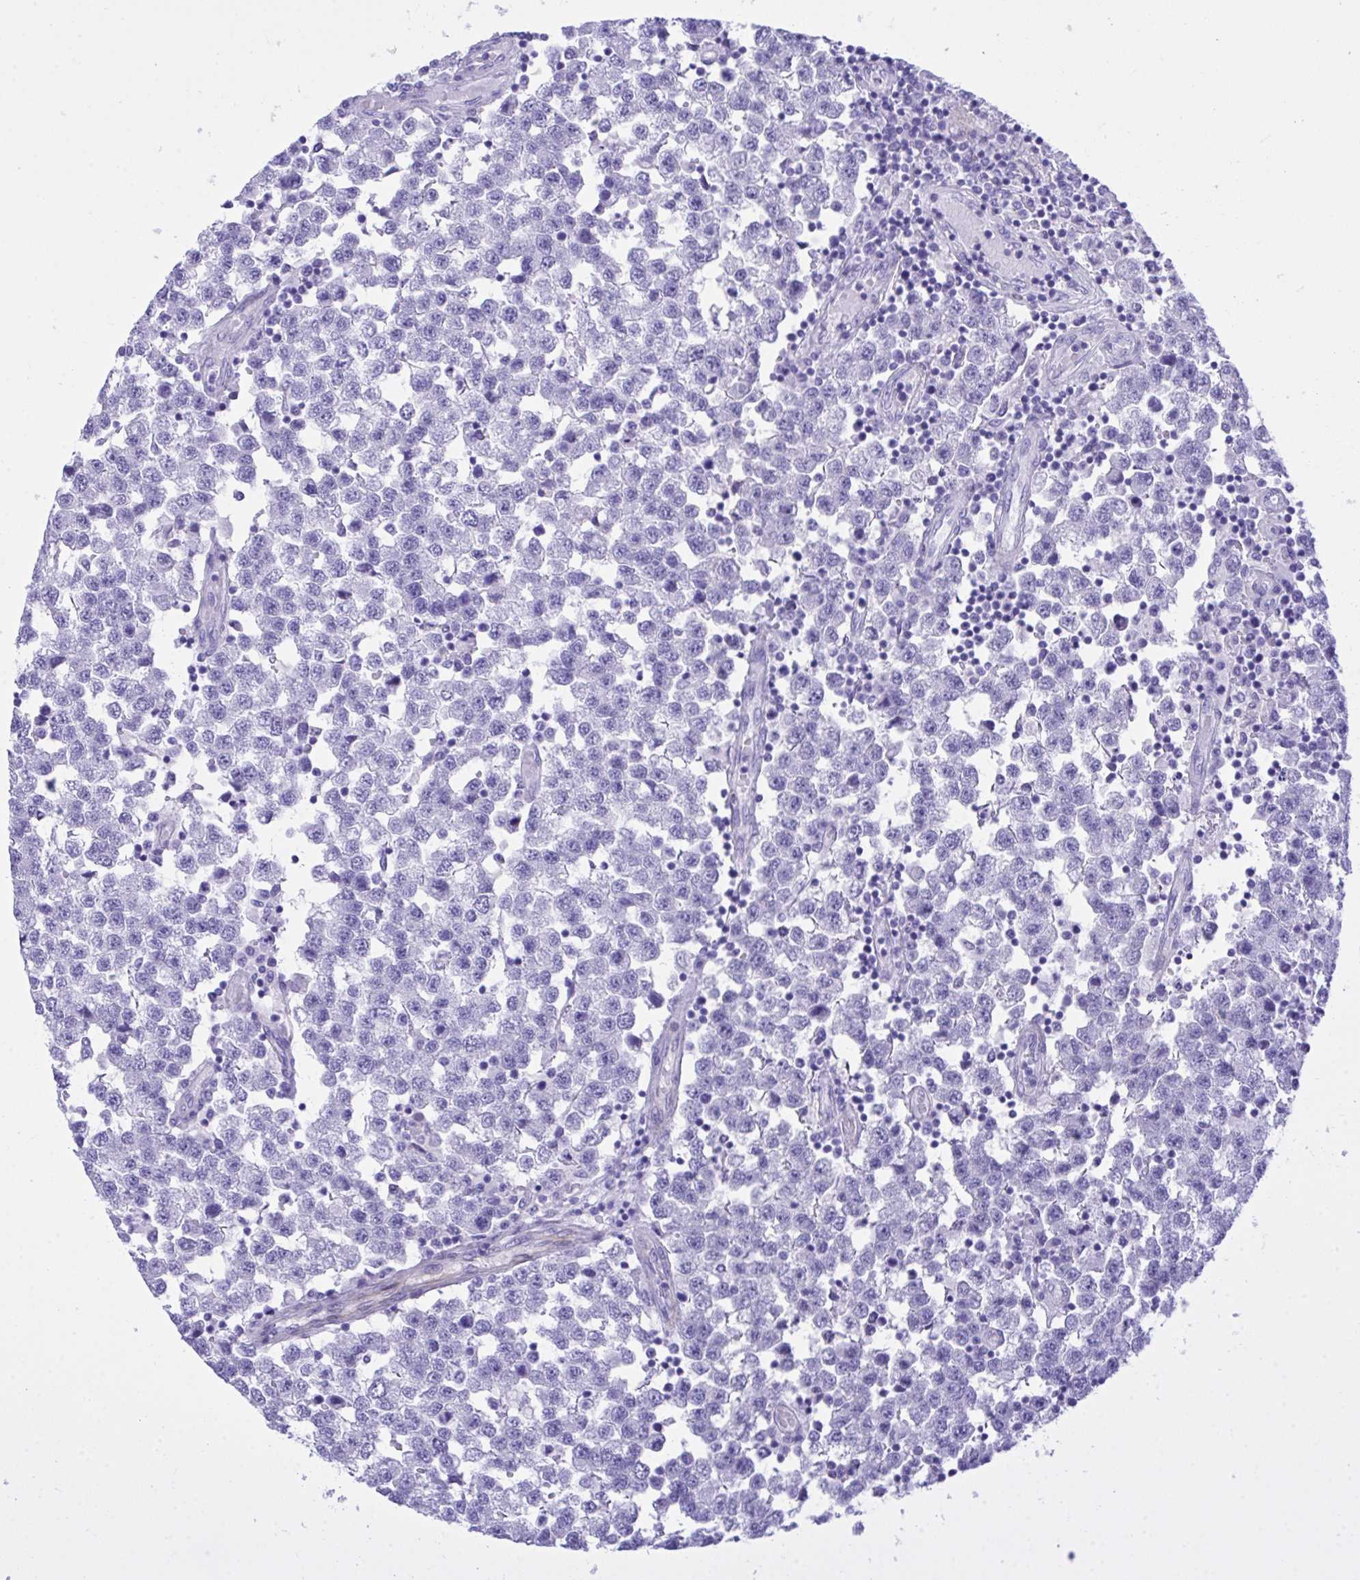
{"staining": {"intensity": "negative", "quantity": "none", "location": "none"}, "tissue": "testis cancer", "cell_type": "Tumor cells", "image_type": "cancer", "snomed": [{"axis": "morphology", "description": "Seminoma, NOS"}, {"axis": "topography", "description": "Testis"}], "caption": "Immunohistochemistry photomicrograph of neoplastic tissue: testis seminoma stained with DAB (3,3'-diaminobenzidine) reveals no significant protein expression in tumor cells.", "gene": "BEX5", "patient": {"sex": "male", "age": 34}}